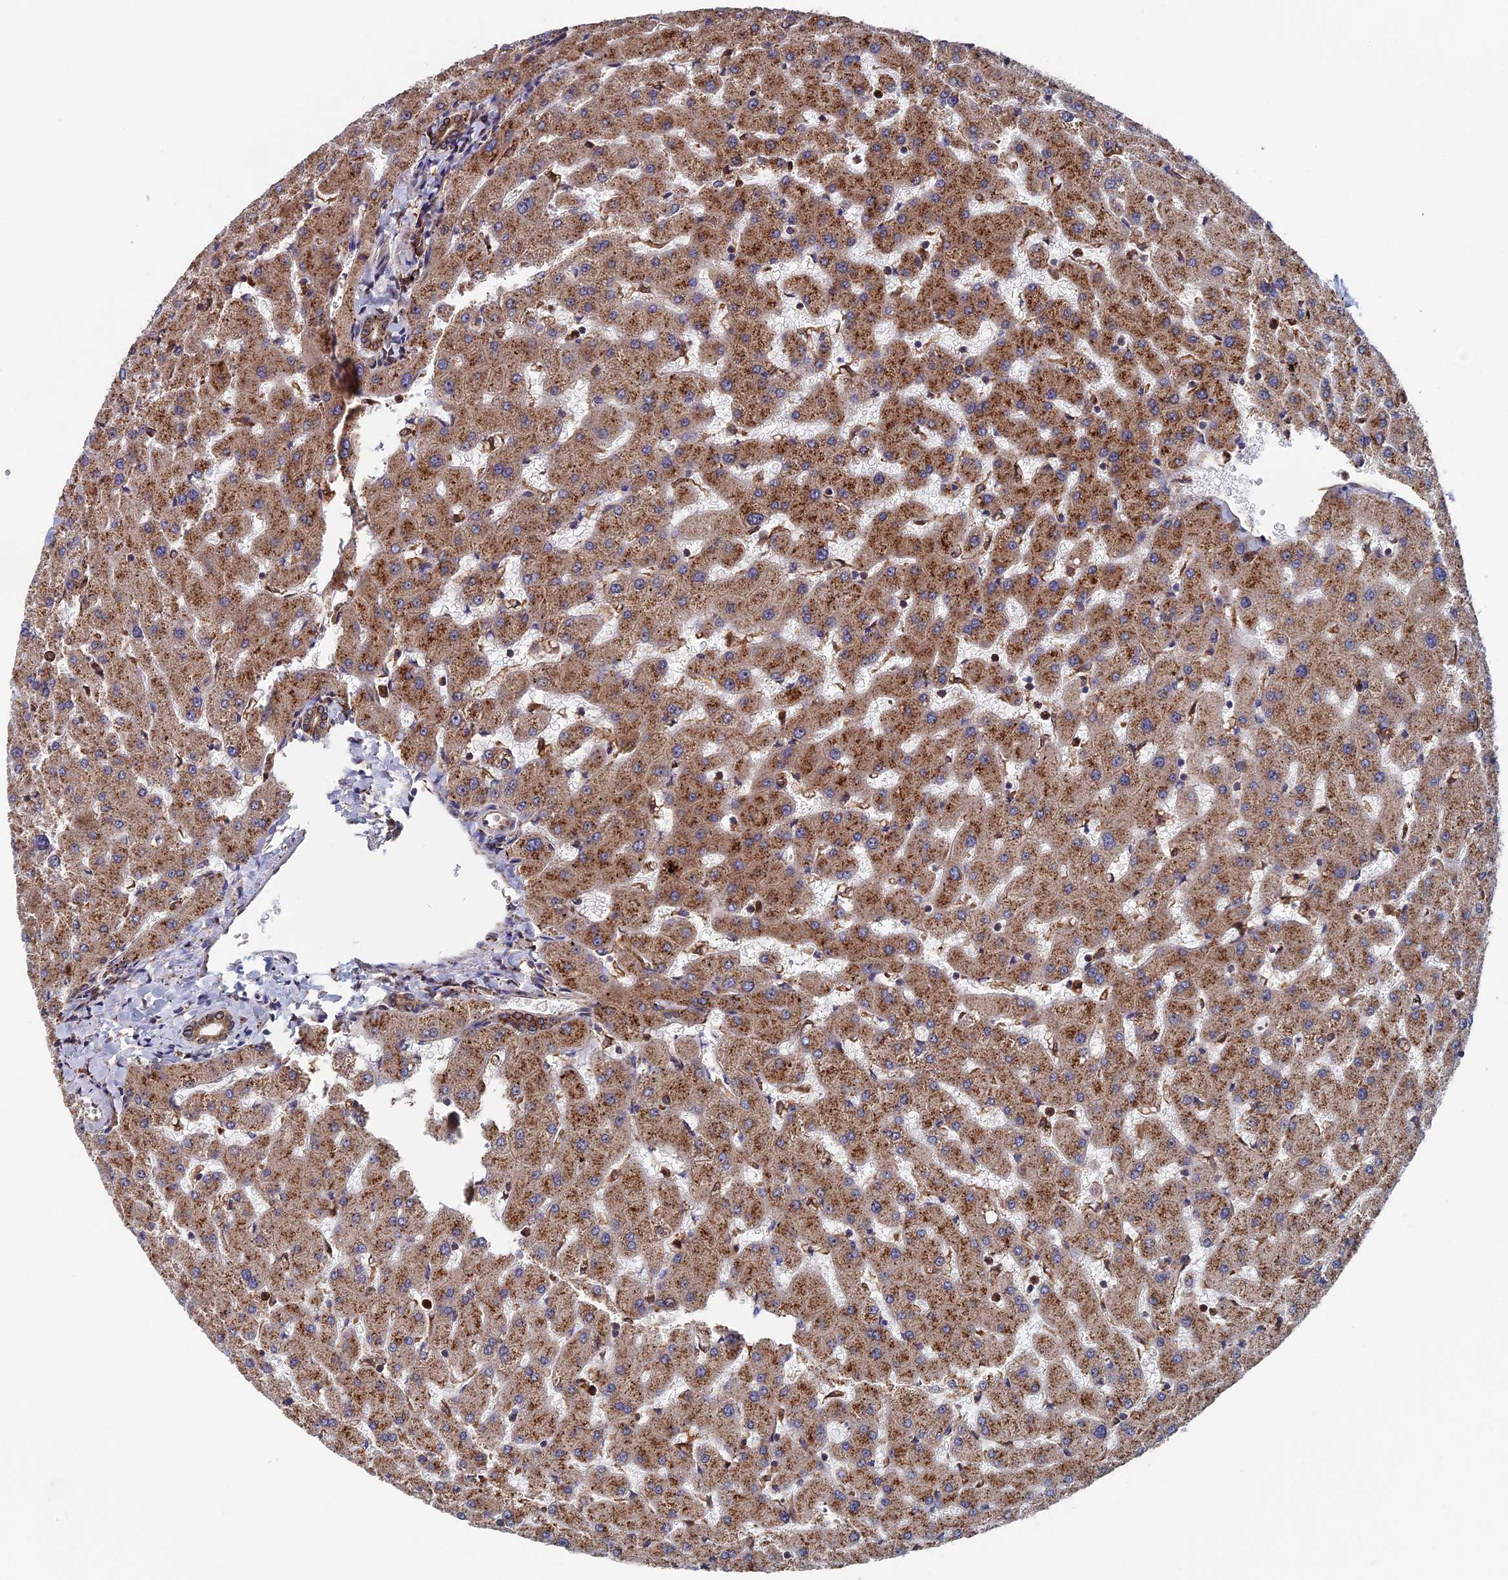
{"staining": {"intensity": "moderate", "quantity": ">75%", "location": "cytoplasmic/membranous"}, "tissue": "liver", "cell_type": "Cholangiocytes", "image_type": "normal", "snomed": [{"axis": "morphology", "description": "Normal tissue, NOS"}, {"axis": "topography", "description": "Liver"}], "caption": "Normal liver reveals moderate cytoplasmic/membranous positivity in approximately >75% of cholangiocytes.", "gene": "RPUSD1", "patient": {"sex": "female", "age": 63}}